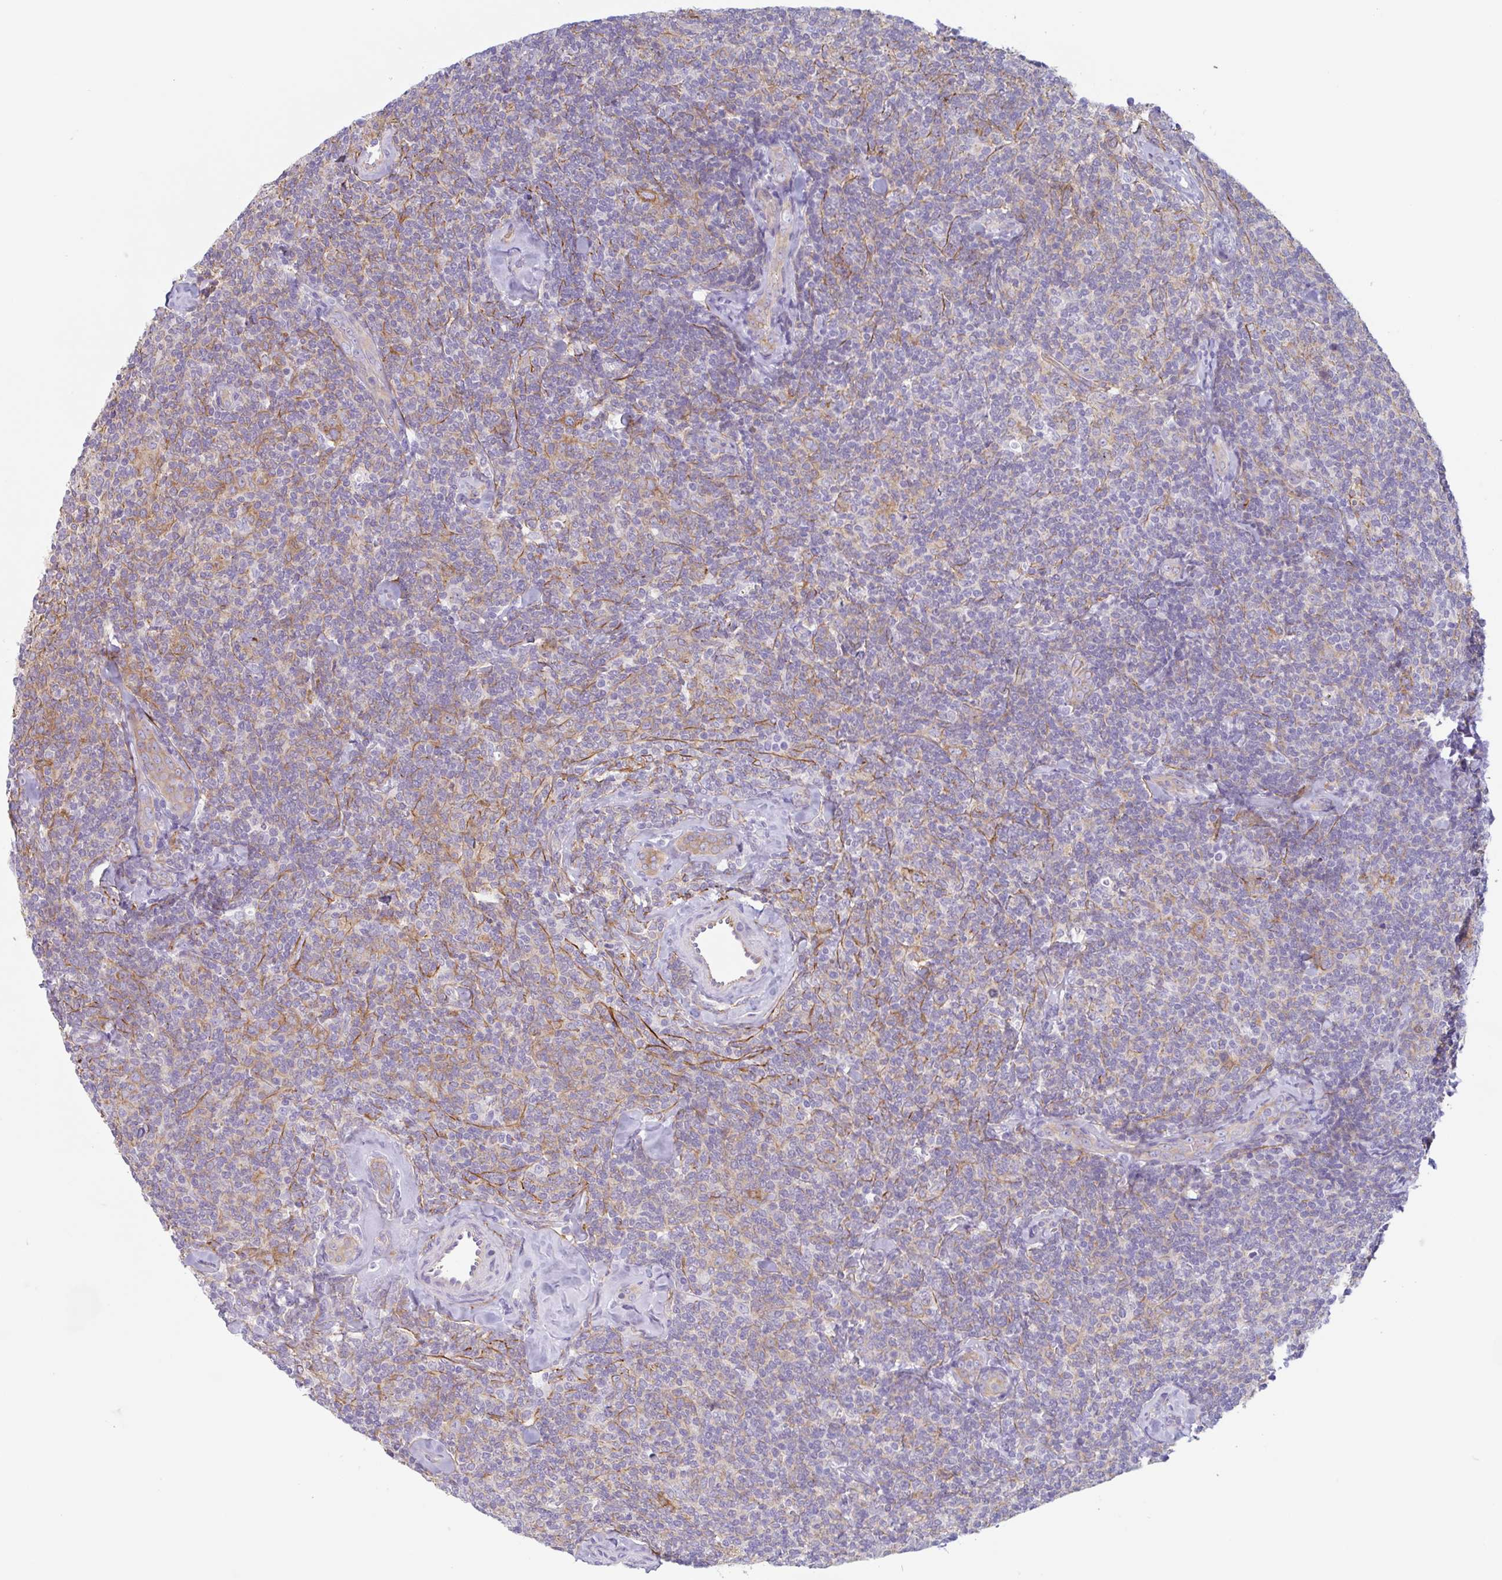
{"staining": {"intensity": "weak", "quantity": "25%-75%", "location": "cytoplasmic/membranous"}, "tissue": "lymphoma", "cell_type": "Tumor cells", "image_type": "cancer", "snomed": [{"axis": "morphology", "description": "Malignant lymphoma, non-Hodgkin's type, Low grade"}, {"axis": "topography", "description": "Lymph node"}], "caption": "Lymphoma stained with a protein marker demonstrates weak staining in tumor cells.", "gene": "MYH10", "patient": {"sex": "female", "age": 56}}